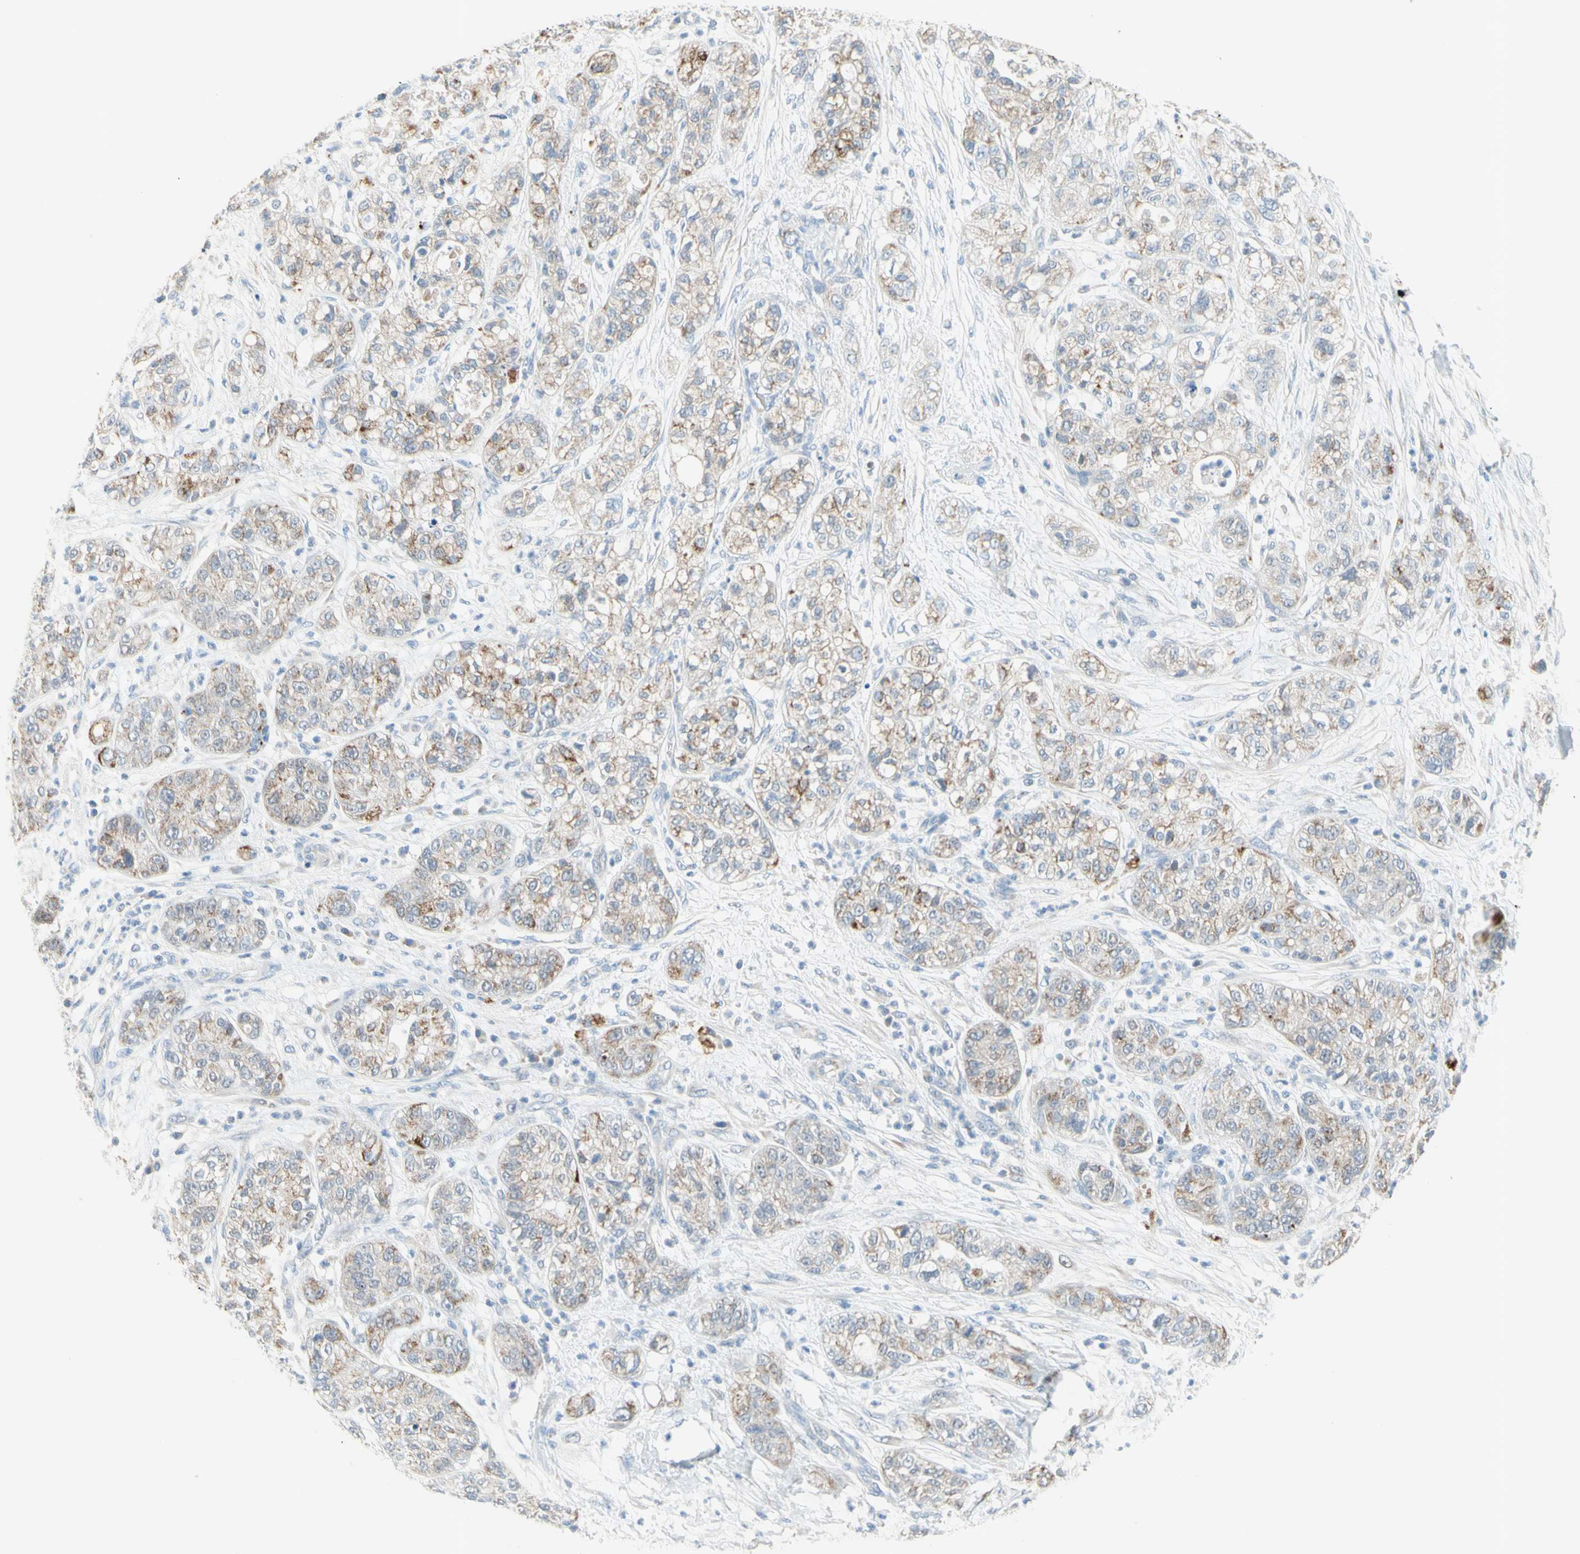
{"staining": {"intensity": "weak", "quantity": ">75%", "location": "cytoplasmic/membranous"}, "tissue": "pancreatic cancer", "cell_type": "Tumor cells", "image_type": "cancer", "snomed": [{"axis": "morphology", "description": "Adenocarcinoma, NOS"}, {"axis": "topography", "description": "Pancreas"}], "caption": "DAB immunohistochemical staining of pancreatic cancer (adenocarcinoma) shows weak cytoplasmic/membranous protein positivity in approximately >75% of tumor cells.", "gene": "MFF", "patient": {"sex": "female", "age": 78}}